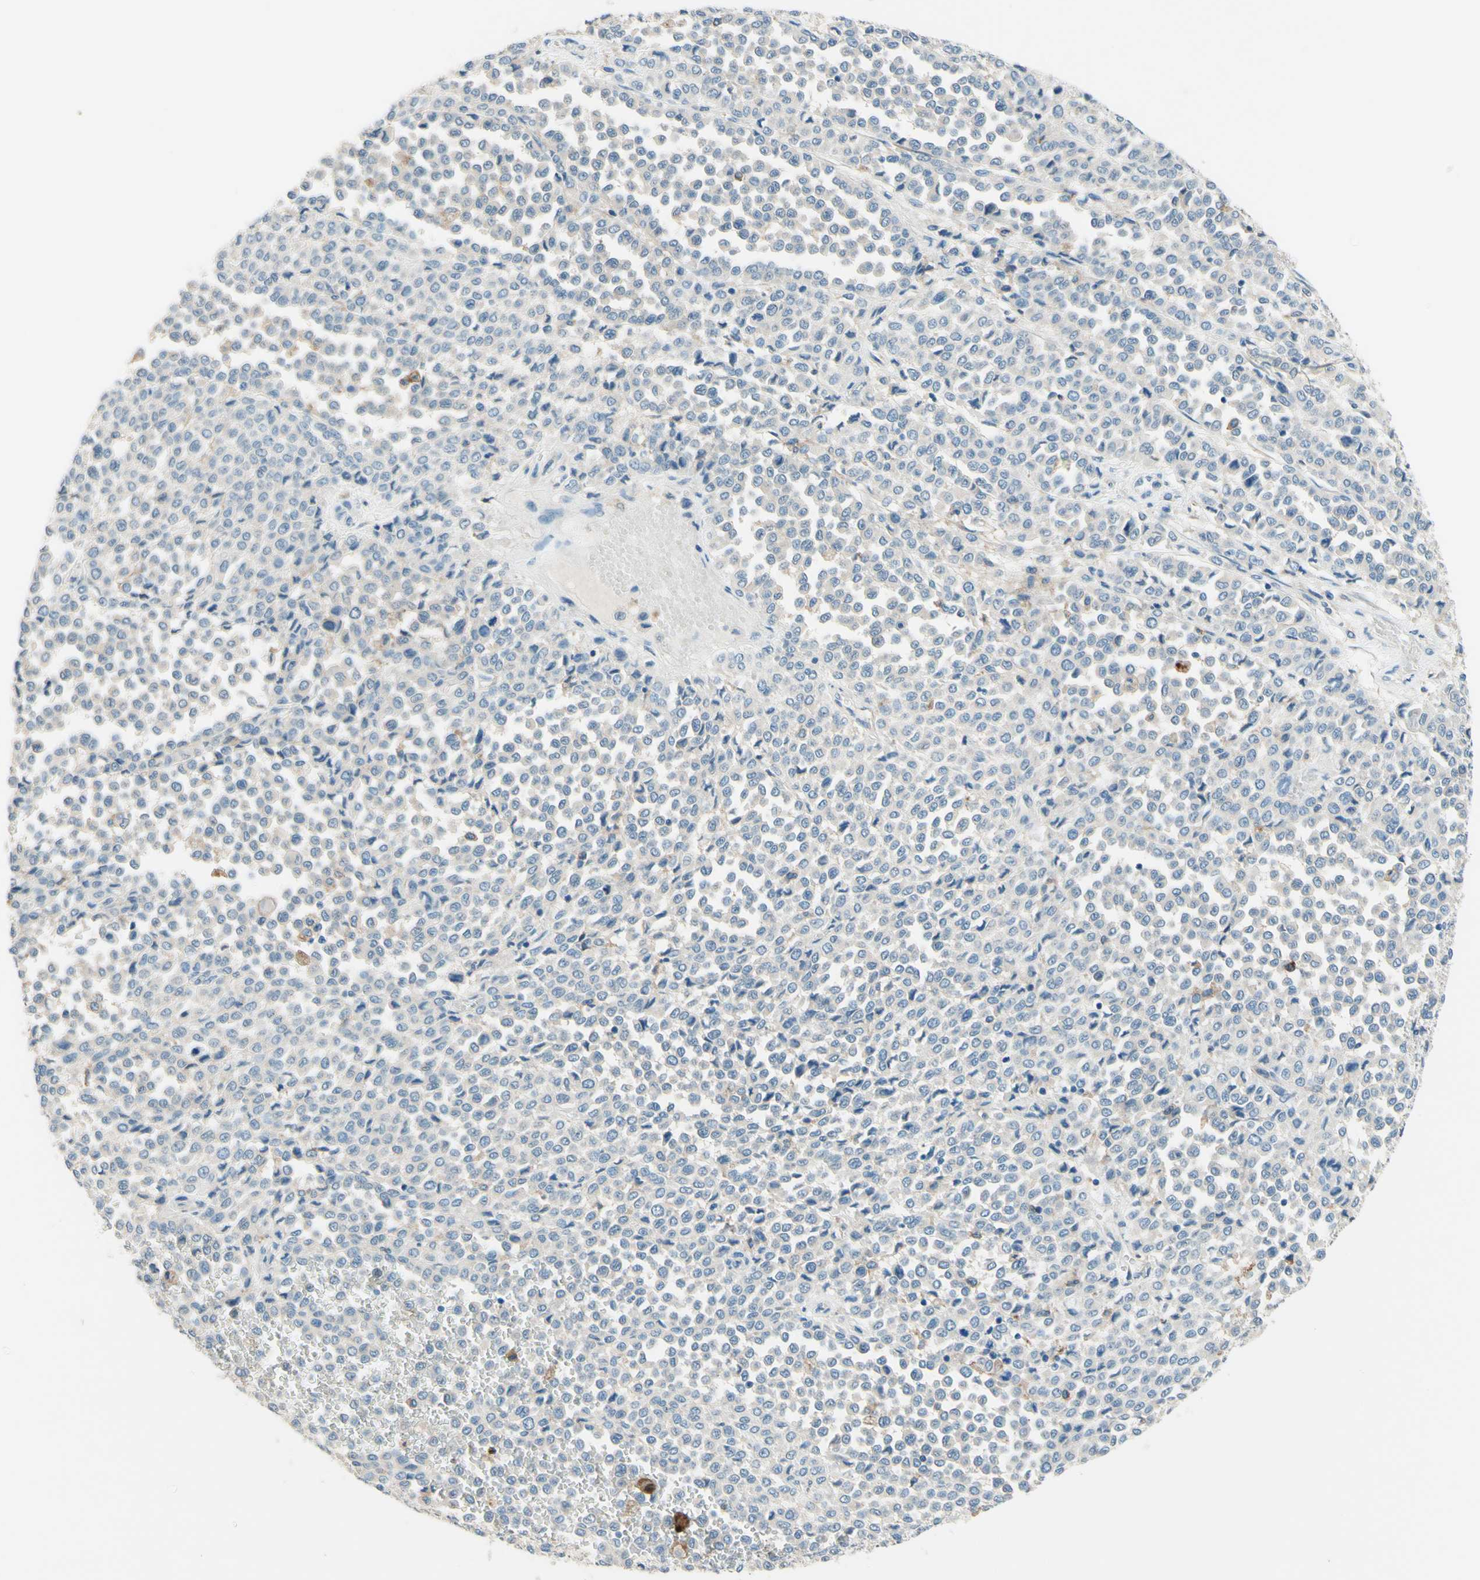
{"staining": {"intensity": "negative", "quantity": "none", "location": "none"}, "tissue": "melanoma", "cell_type": "Tumor cells", "image_type": "cancer", "snomed": [{"axis": "morphology", "description": "Malignant melanoma, Metastatic site"}, {"axis": "topography", "description": "Pancreas"}], "caption": "Photomicrograph shows no significant protein staining in tumor cells of melanoma.", "gene": "SIGLEC9", "patient": {"sex": "female", "age": 30}}